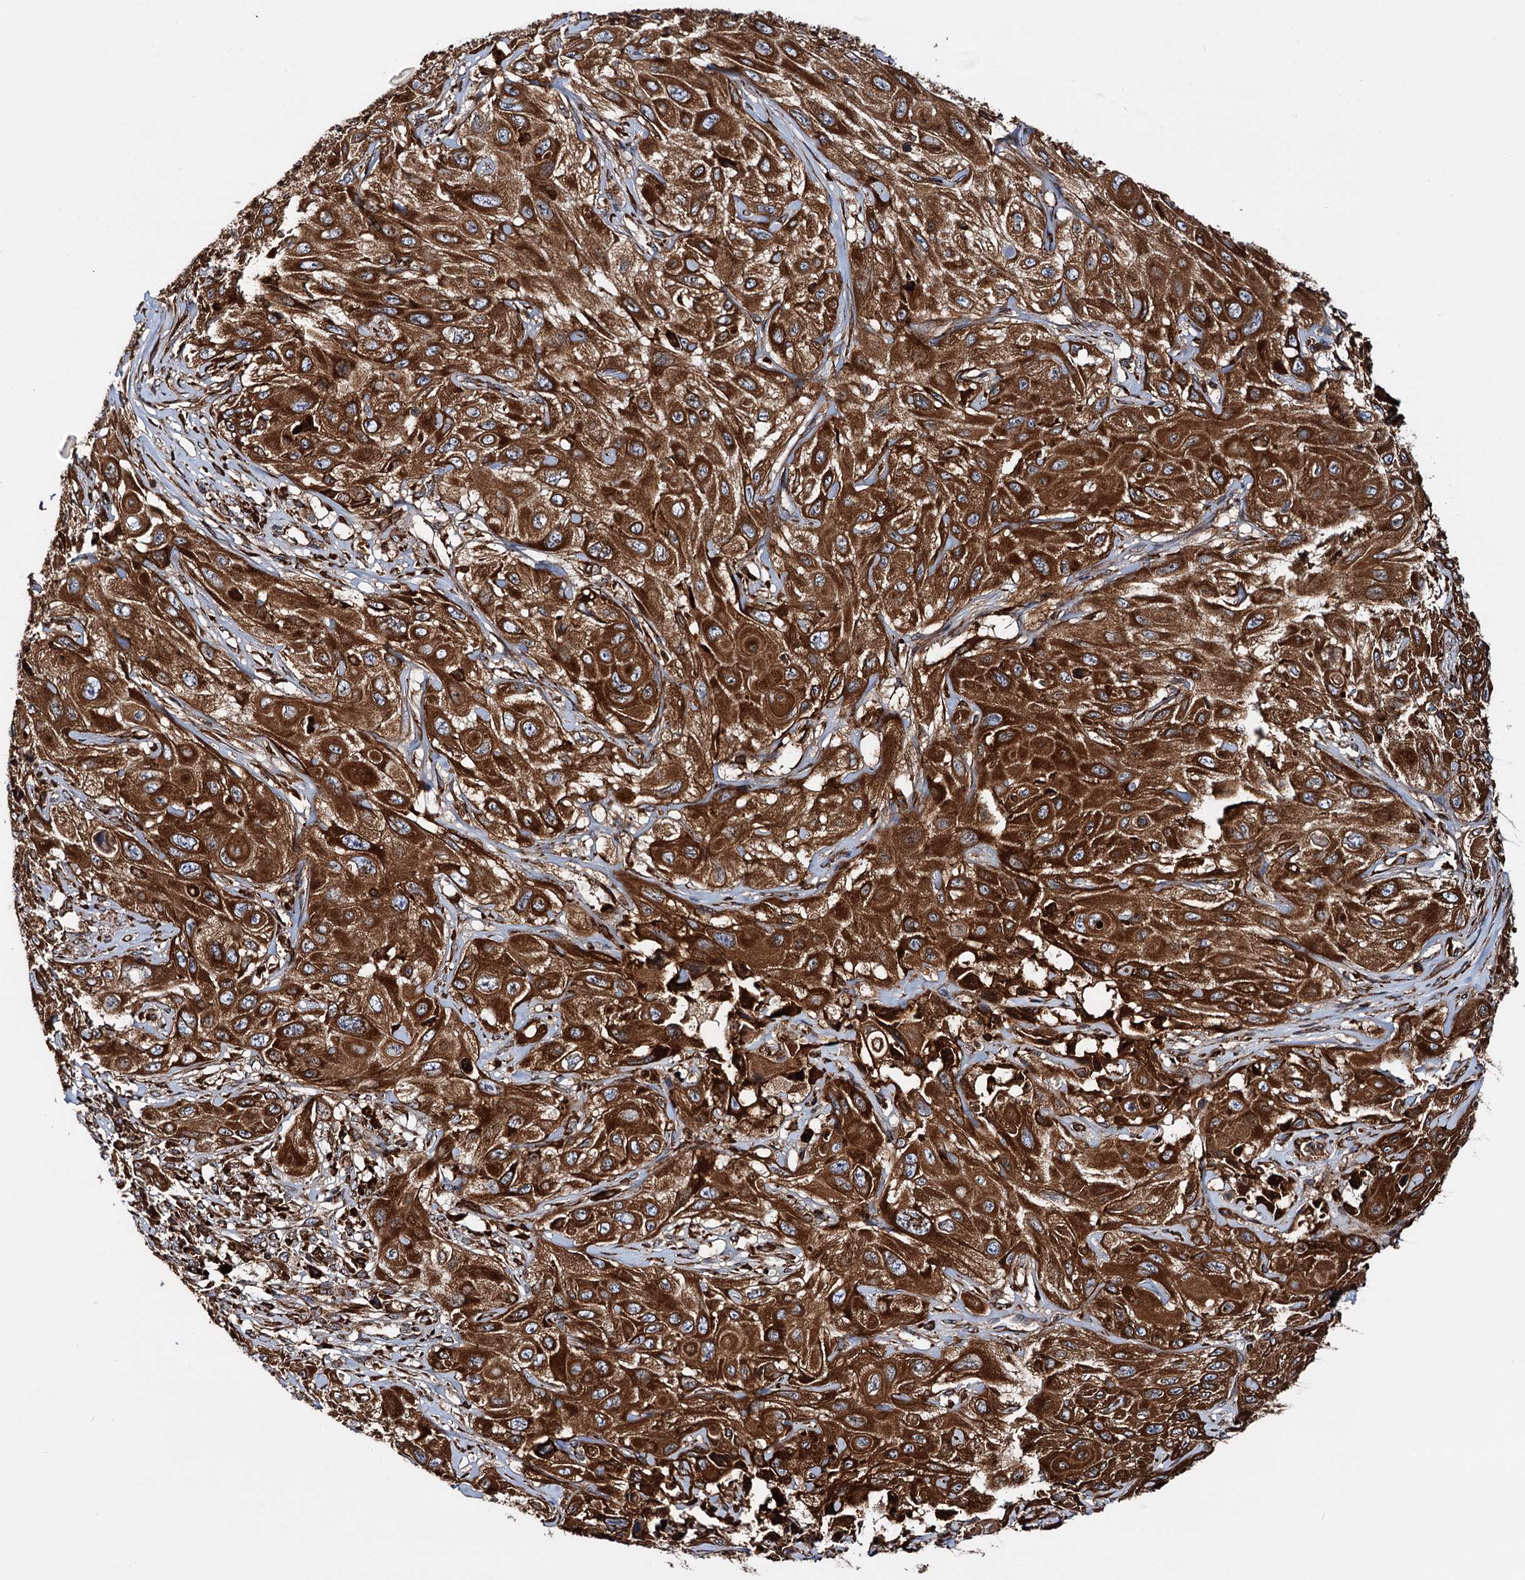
{"staining": {"intensity": "strong", "quantity": ">75%", "location": "cytoplasmic/membranous"}, "tissue": "cervical cancer", "cell_type": "Tumor cells", "image_type": "cancer", "snomed": [{"axis": "morphology", "description": "Squamous cell carcinoma, NOS"}, {"axis": "topography", "description": "Cervix"}], "caption": "Squamous cell carcinoma (cervical) stained with a protein marker reveals strong staining in tumor cells.", "gene": "ERP29", "patient": {"sex": "female", "age": 42}}